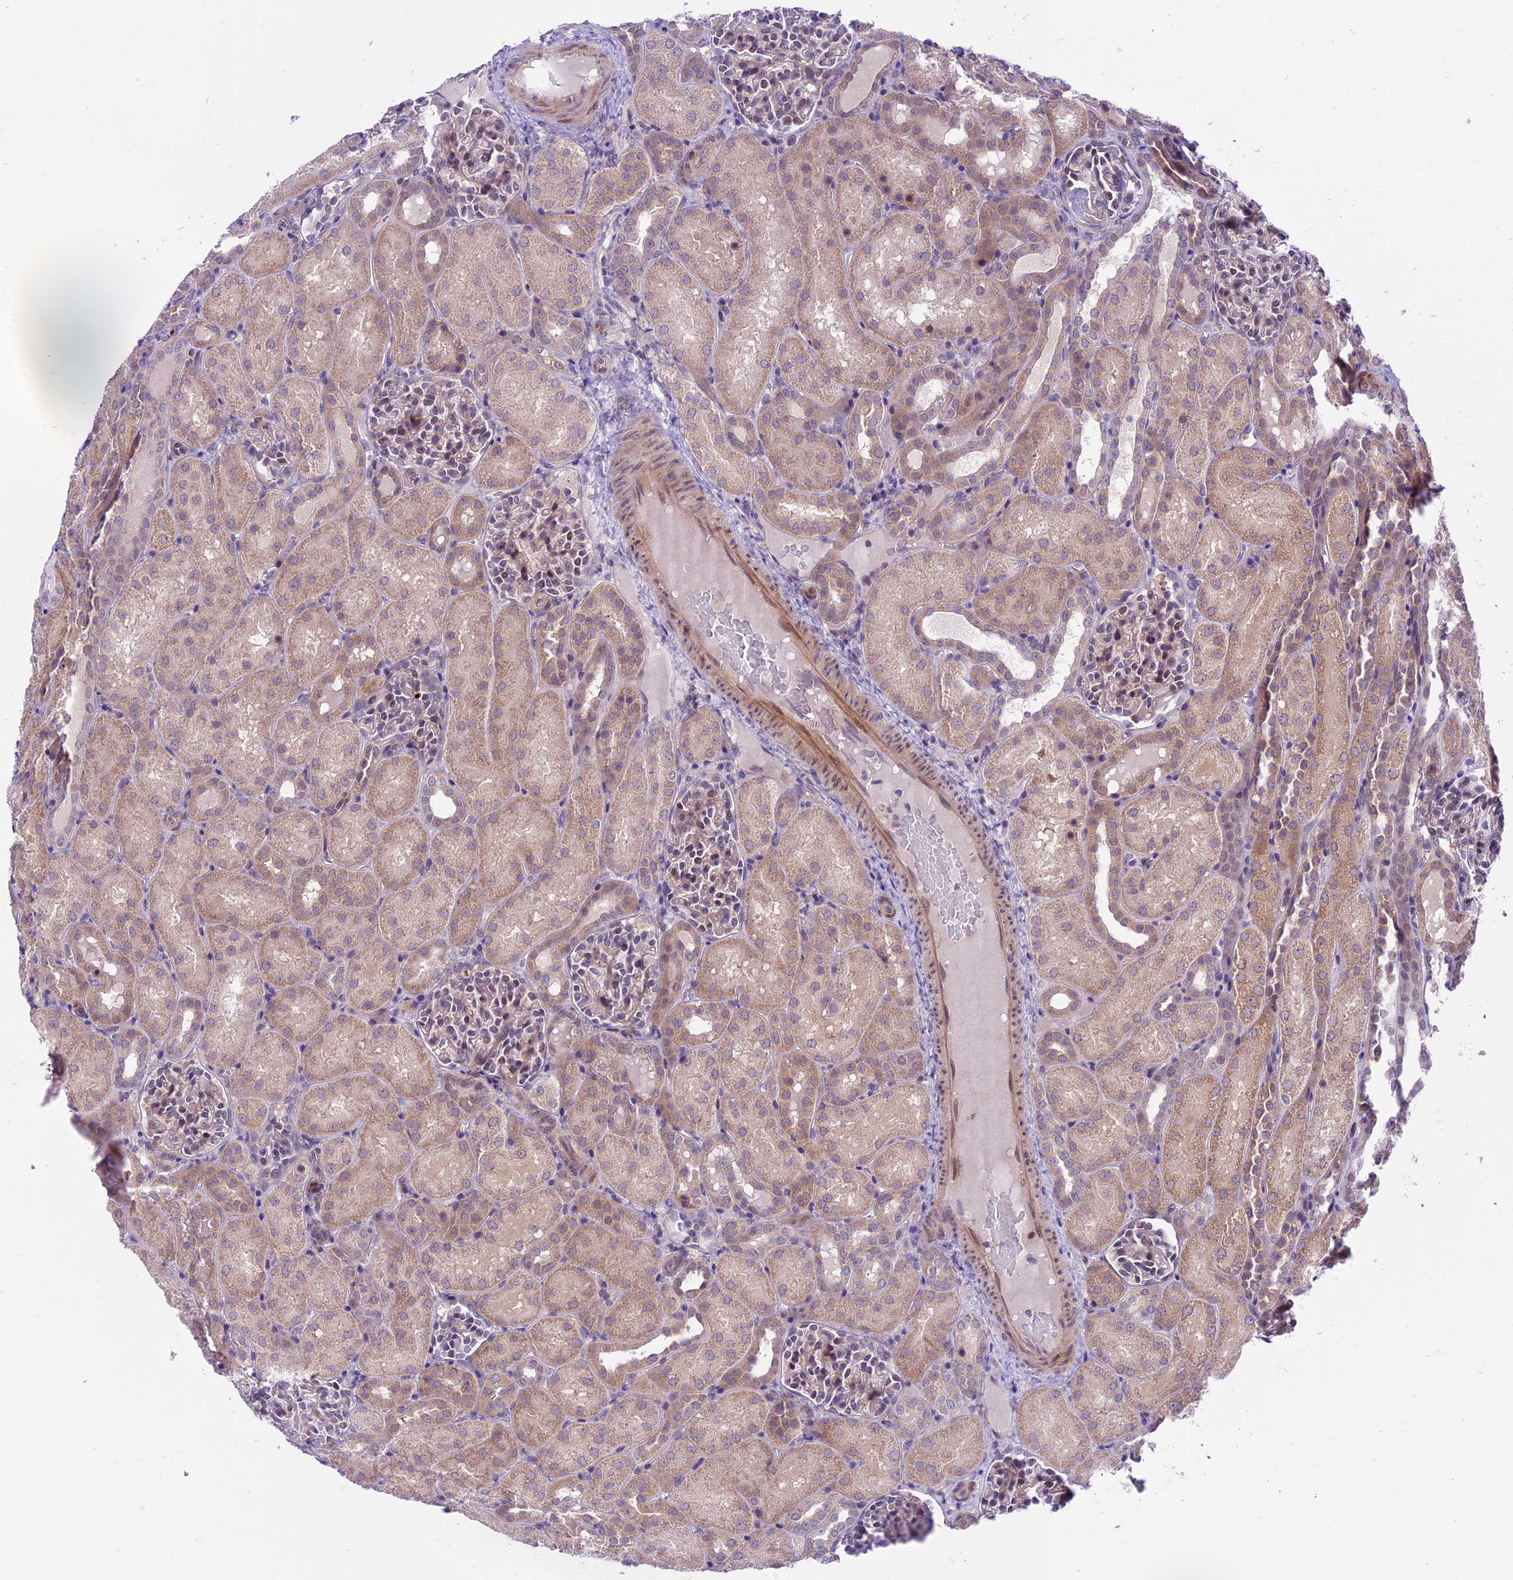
{"staining": {"intensity": "weak", "quantity": "<25%", "location": "cytoplasmic/membranous,nuclear"}, "tissue": "kidney", "cell_type": "Cells in glomeruli", "image_type": "normal", "snomed": [{"axis": "morphology", "description": "Normal tissue, NOS"}, {"axis": "topography", "description": "Kidney"}], "caption": "Kidney stained for a protein using immunohistochemistry (IHC) reveals no expression cells in glomeruli.", "gene": "SPRED1", "patient": {"sex": "male", "age": 1}}